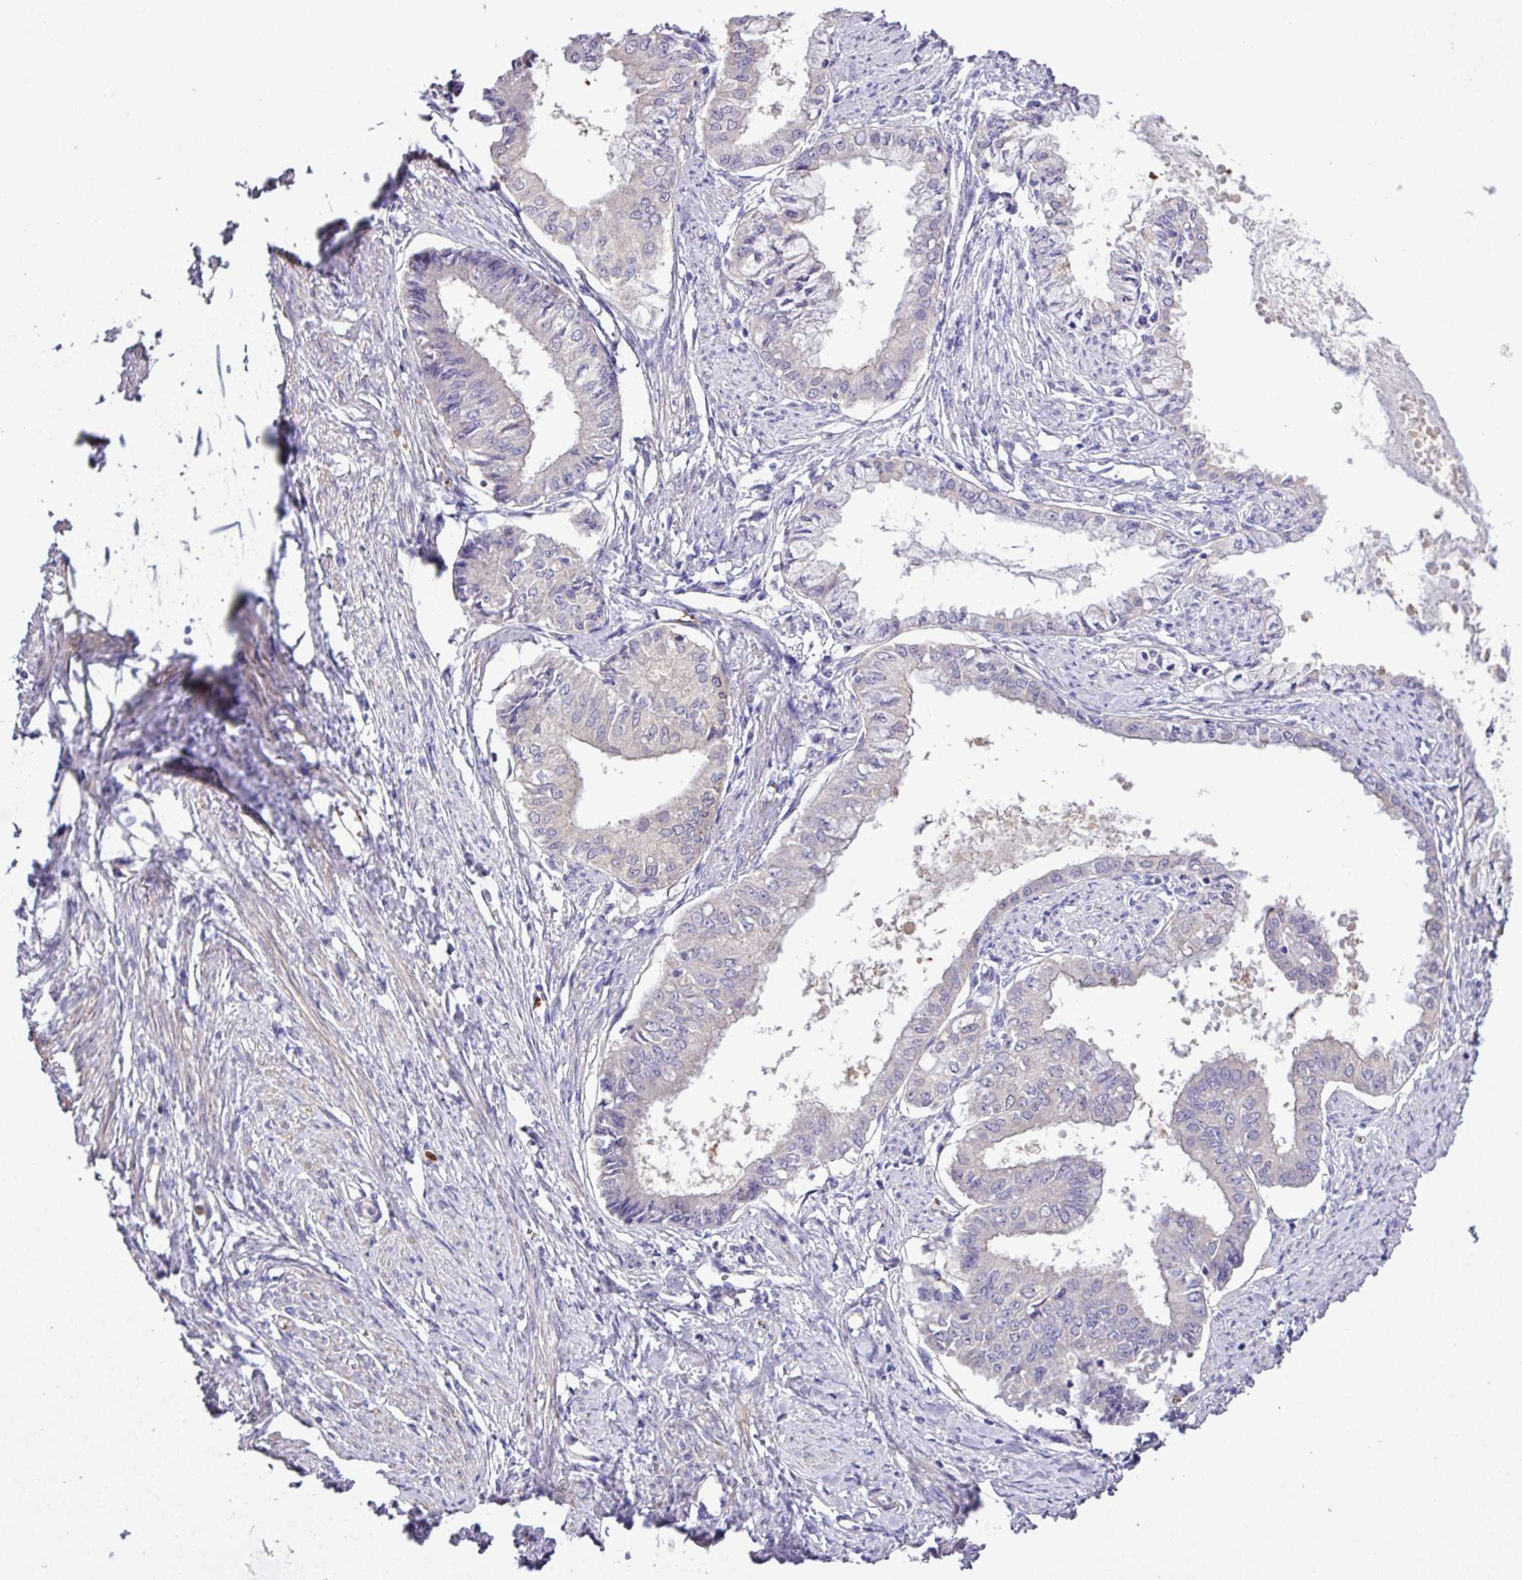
{"staining": {"intensity": "negative", "quantity": "none", "location": "none"}, "tissue": "endometrial cancer", "cell_type": "Tumor cells", "image_type": "cancer", "snomed": [{"axis": "morphology", "description": "Adenocarcinoma, NOS"}, {"axis": "topography", "description": "Endometrium"}], "caption": "An IHC micrograph of endometrial cancer is shown. There is no staining in tumor cells of endometrial cancer. (DAB IHC with hematoxylin counter stain).", "gene": "MGAT4B", "patient": {"sex": "female", "age": 76}}